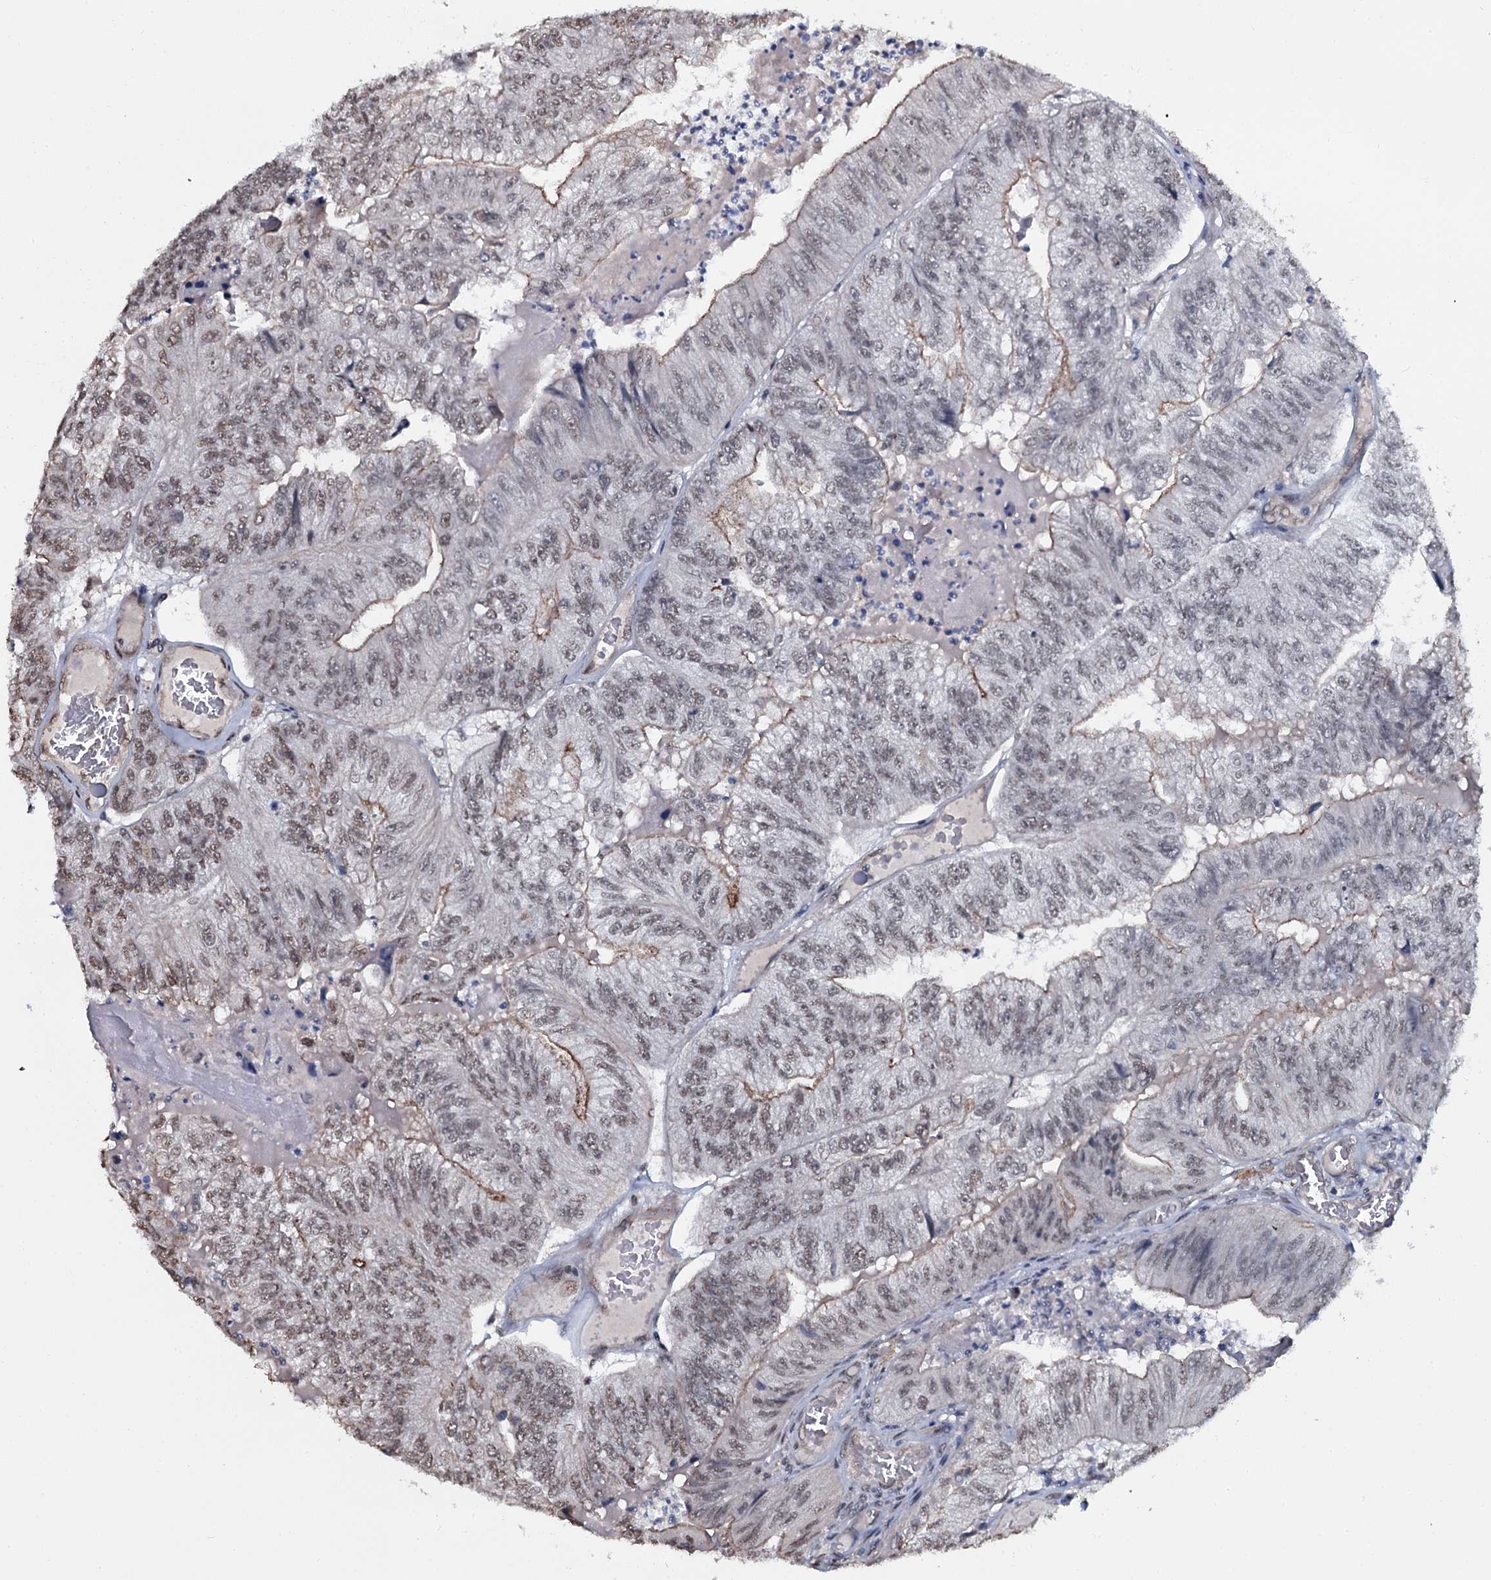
{"staining": {"intensity": "moderate", "quantity": "25%-75%", "location": "cytoplasmic/membranous,nuclear"}, "tissue": "colorectal cancer", "cell_type": "Tumor cells", "image_type": "cancer", "snomed": [{"axis": "morphology", "description": "Adenocarcinoma, NOS"}, {"axis": "topography", "description": "Colon"}], "caption": "Moderate cytoplasmic/membranous and nuclear expression is present in approximately 25%-75% of tumor cells in colorectal adenocarcinoma.", "gene": "SH2D4B", "patient": {"sex": "female", "age": 67}}